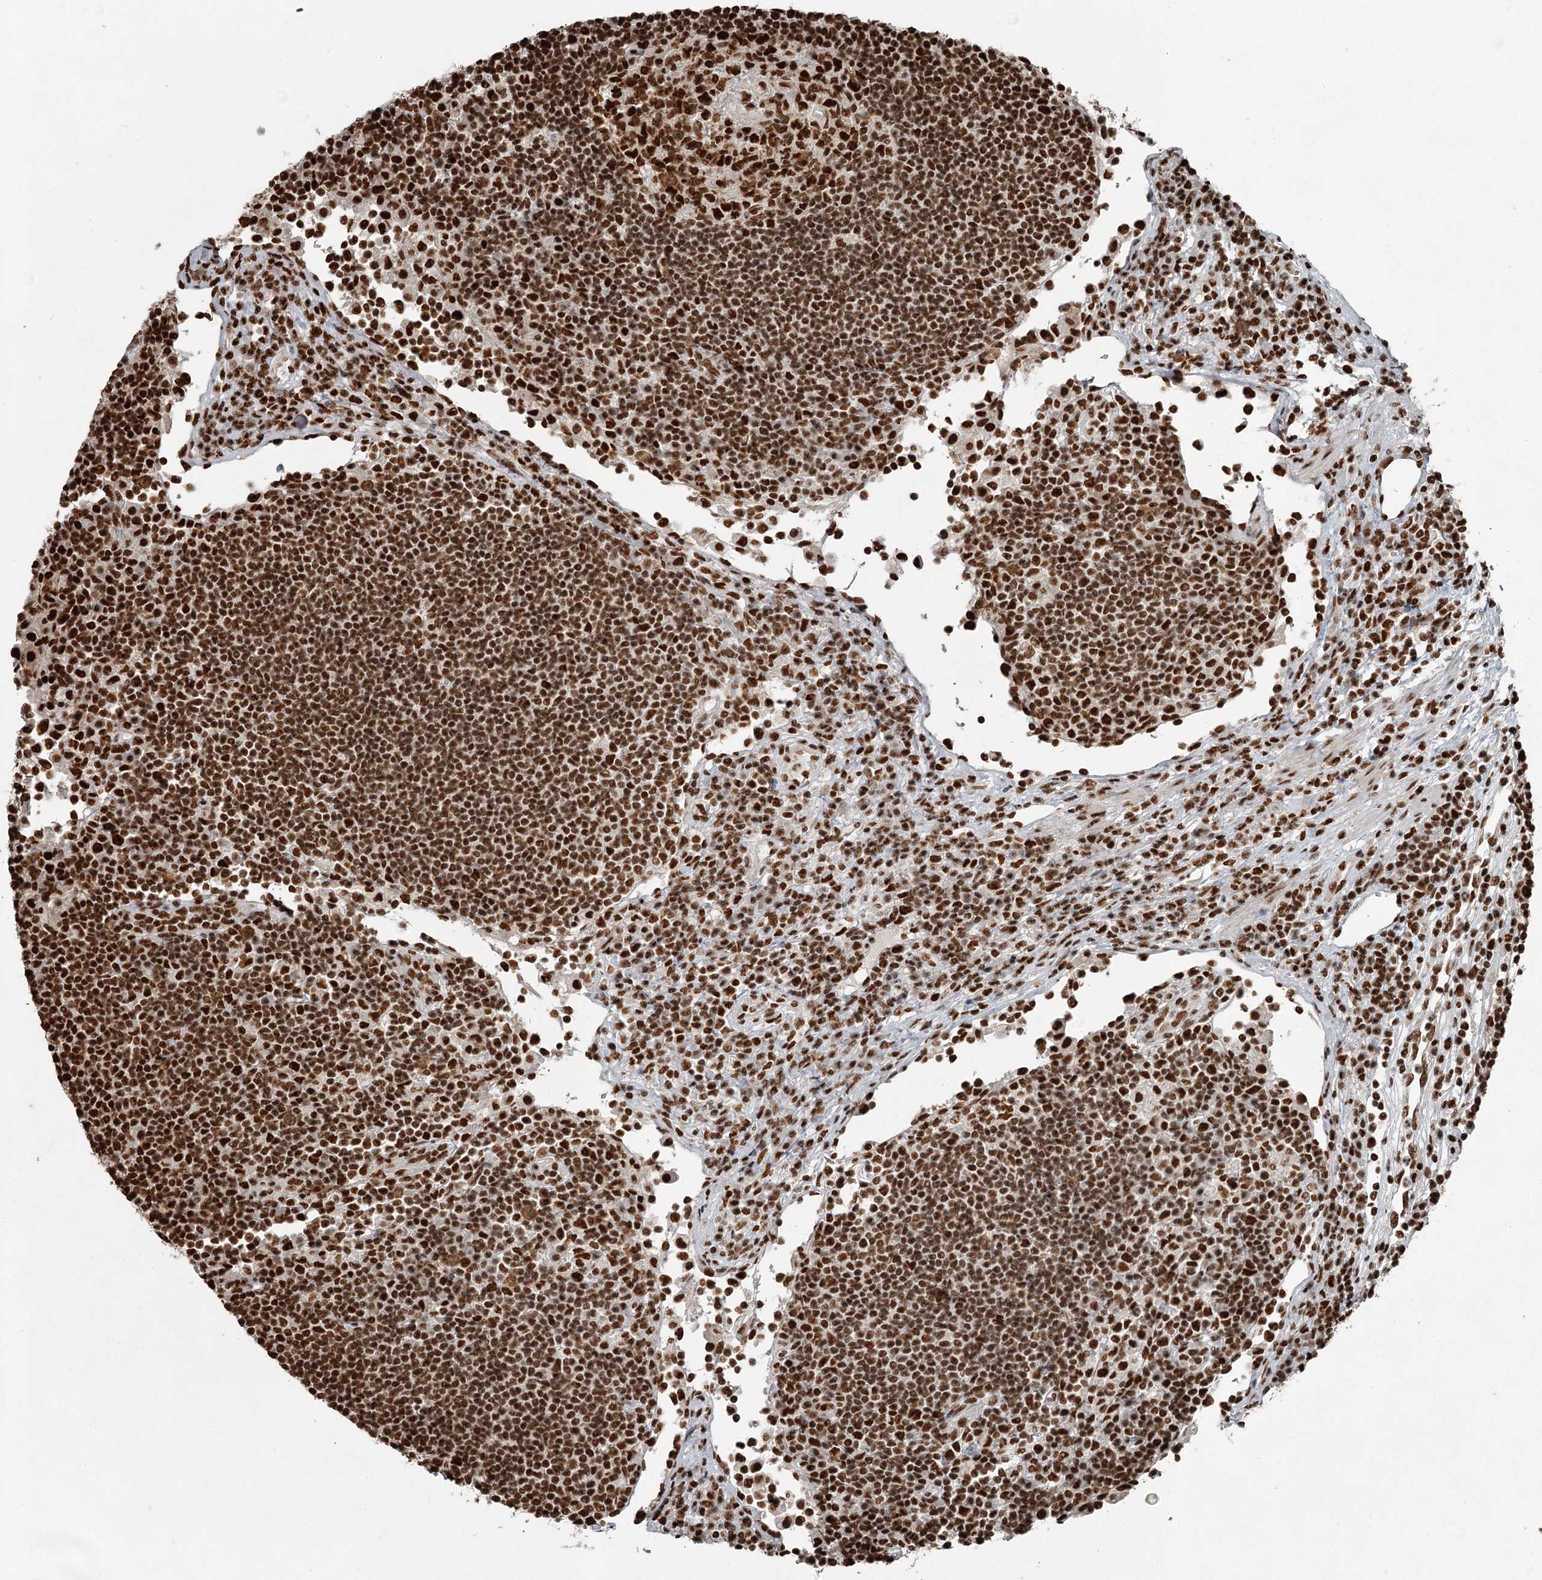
{"staining": {"intensity": "strong", "quantity": ">75%", "location": "nuclear"}, "tissue": "lymph node", "cell_type": "Germinal center cells", "image_type": "normal", "snomed": [{"axis": "morphology", "description": "Normal tissue, NOS"}, {"axis": "topography", "description": "Lymph node"}], "caption": "Protein expression analysis of benign lymph node reveals strong nuclear positivity in about >75% of germinal center cells.", "gene": "RBBP7", "patient": {"sex": "female", "age": 53}}